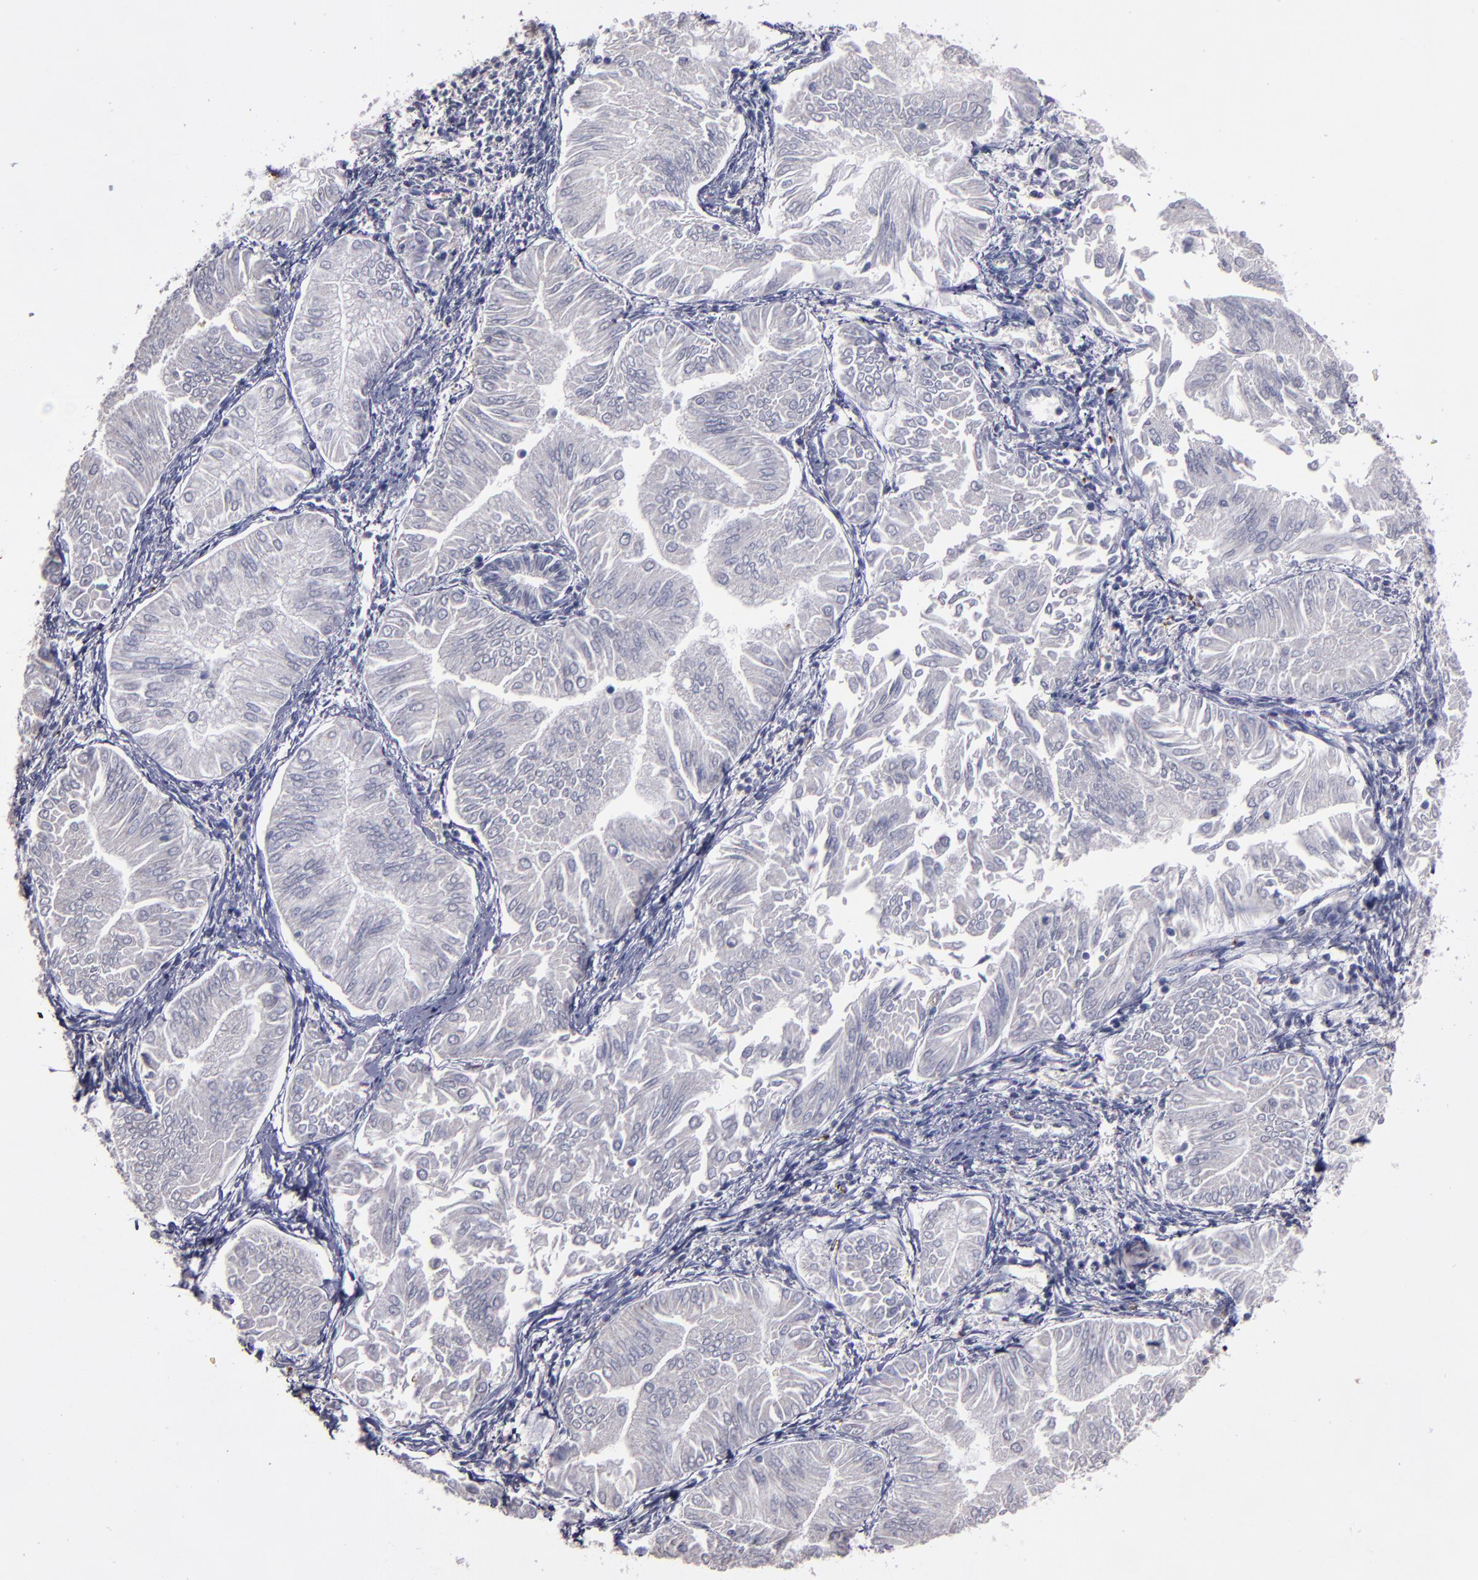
{"staining": {"intensity": "negative", "quantity": "none", "location": "none"}, "tissue": "endometrial cancer", "cell_type": "Tumor cells", "image_type": "cancer", "snomed": [{"axis": "morphology", "description": "Adenocarcinoma, NOS"}, {"axis": "topography", "description": "Endometrium"}], "caption": "Immunohistochemical staining of endometrial cancer reveals no significant staining in tumor cells.", "gene": "CD36", "patient": {"sex": "female", "age": 53}}